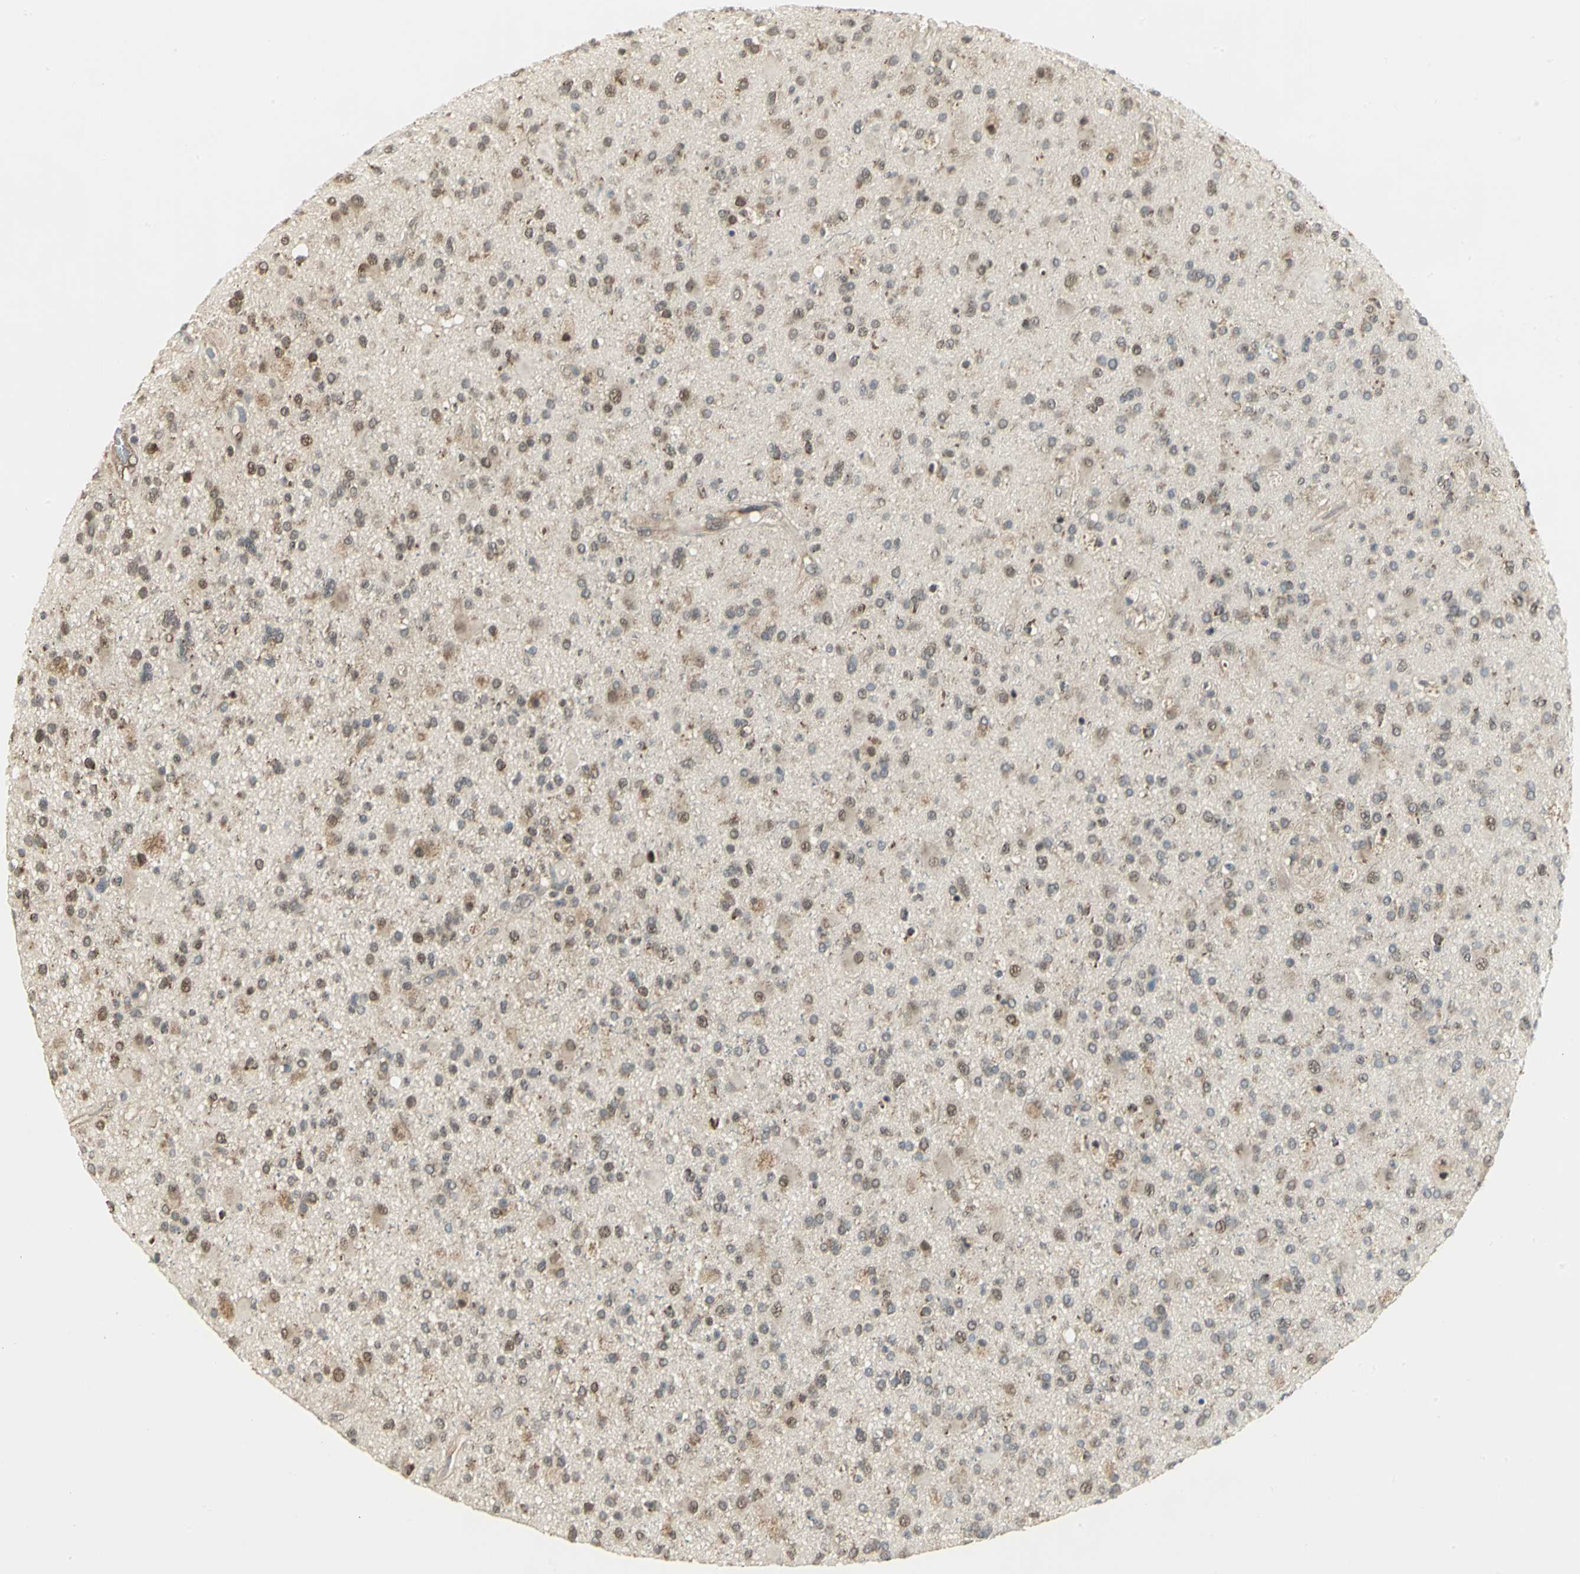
{"staining": {"intensity": "weak", "quantity": ">75%", "location": "cytoplasmic/membranous,nuclear"}, "tissue": "glioma", "cell_type": "Tumor cells", "image_type": "cancer", "snomed": [{"axis": "morphology", "description": "Glioma, malignant, High grade"}, {"axis": "topography", "description": "Brain"}], "caption": "Glioma stained for a protein (brown) demonstrates weak cytoplasmic/membranous and nuclear positive expression in approximately >75% of tumor cells.", "gene": "PSMC4", "patient": {"sex": "male", "age": 33}}